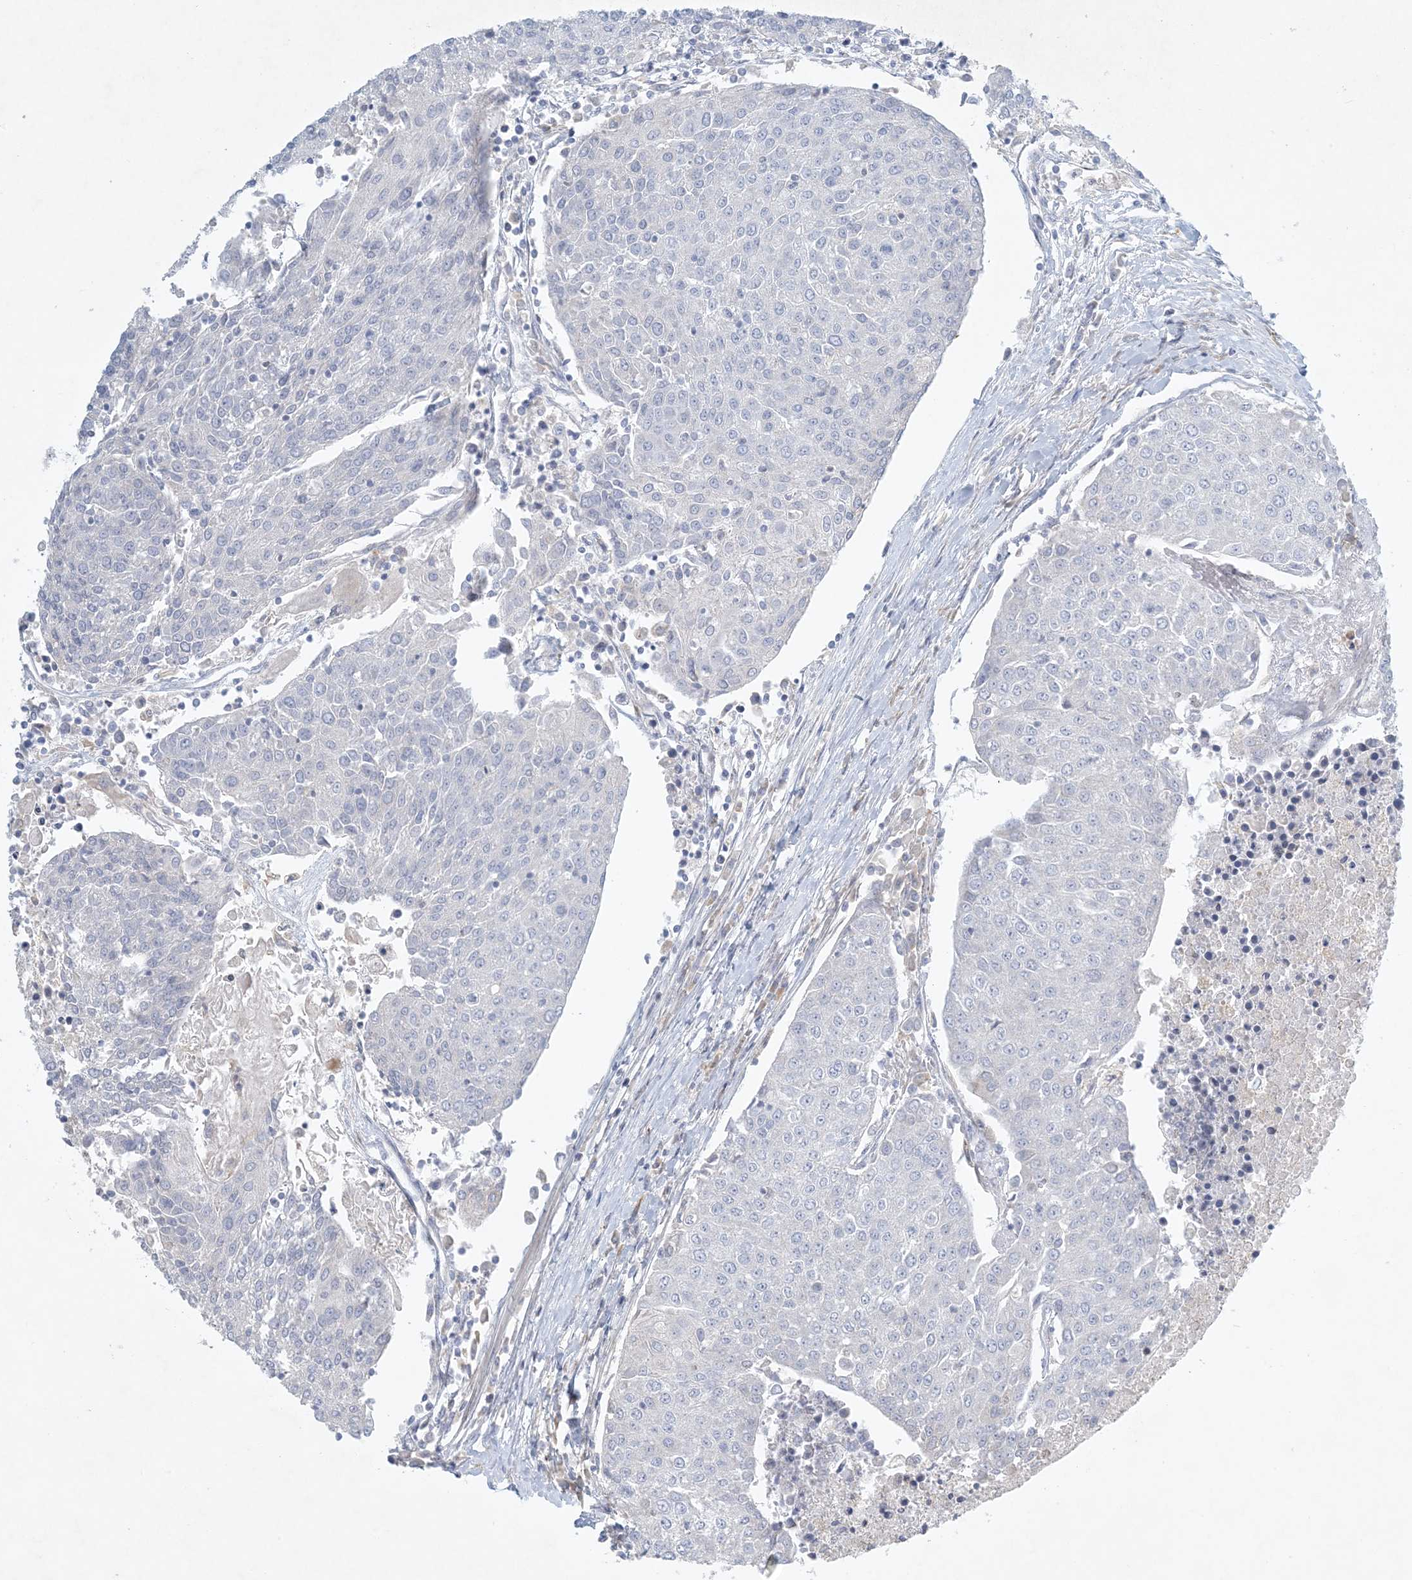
{"staining": {"intensity": "negative", "quantity": "none", "location": "none"}, "tissue": "urothelial cancer", "cell_type": "Tumor cells", "image_type": "cancer", "snomed": [{"axis": "morphology", "description": "Urothelial carcinoma, High grade"}, {"axis": "topography", "description": "Urinary bladder"}], "caption": "Human high-grade urothelial carcinoma stained for a protein using immunohistochemistry displays no expression in tumor cells.", "gene": "ZNF385D", "patient": {"sex": "female", "age": 85}}